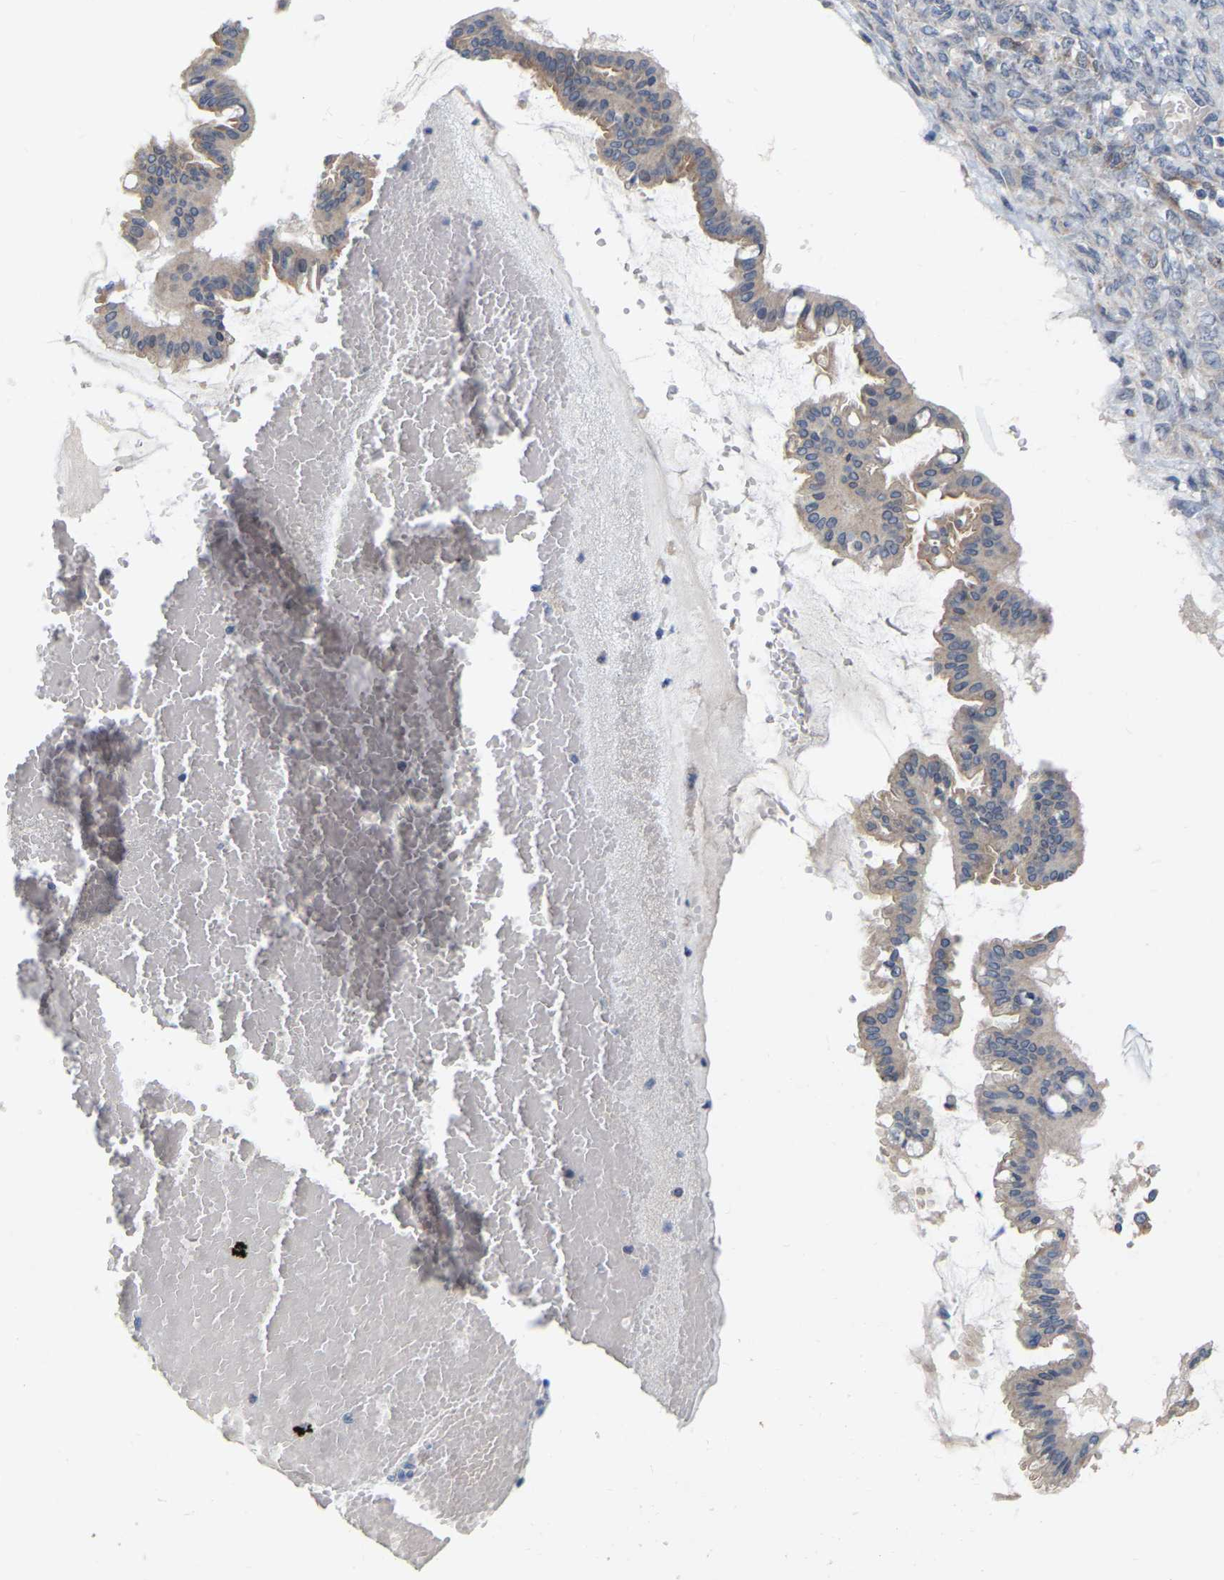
{"staining": {"intensity": "weak", "quantity": "25%-75%", "location": "cytoplasmic/membranous"}, "tissue": "ovarian cancer", "cell_type": "Tumor cells", "image_type": "cancer", "snomed": [{"axis": "morphology", "description": "Cystadenocarcinoma, mucinous, NOS"}, {"axis": "topography", "description": "Ovary"}], "caption": "A high-resolution image shows immunohistochemistry (IHC) staining of ovarian mucinous cystadenocarcinoma, which reveals weak cytoplasmic/membranous positivity in approximately 25%-75% of tumor cells.", "gene": "SSH1", "patient": {"sex": "female", "age": 73}}